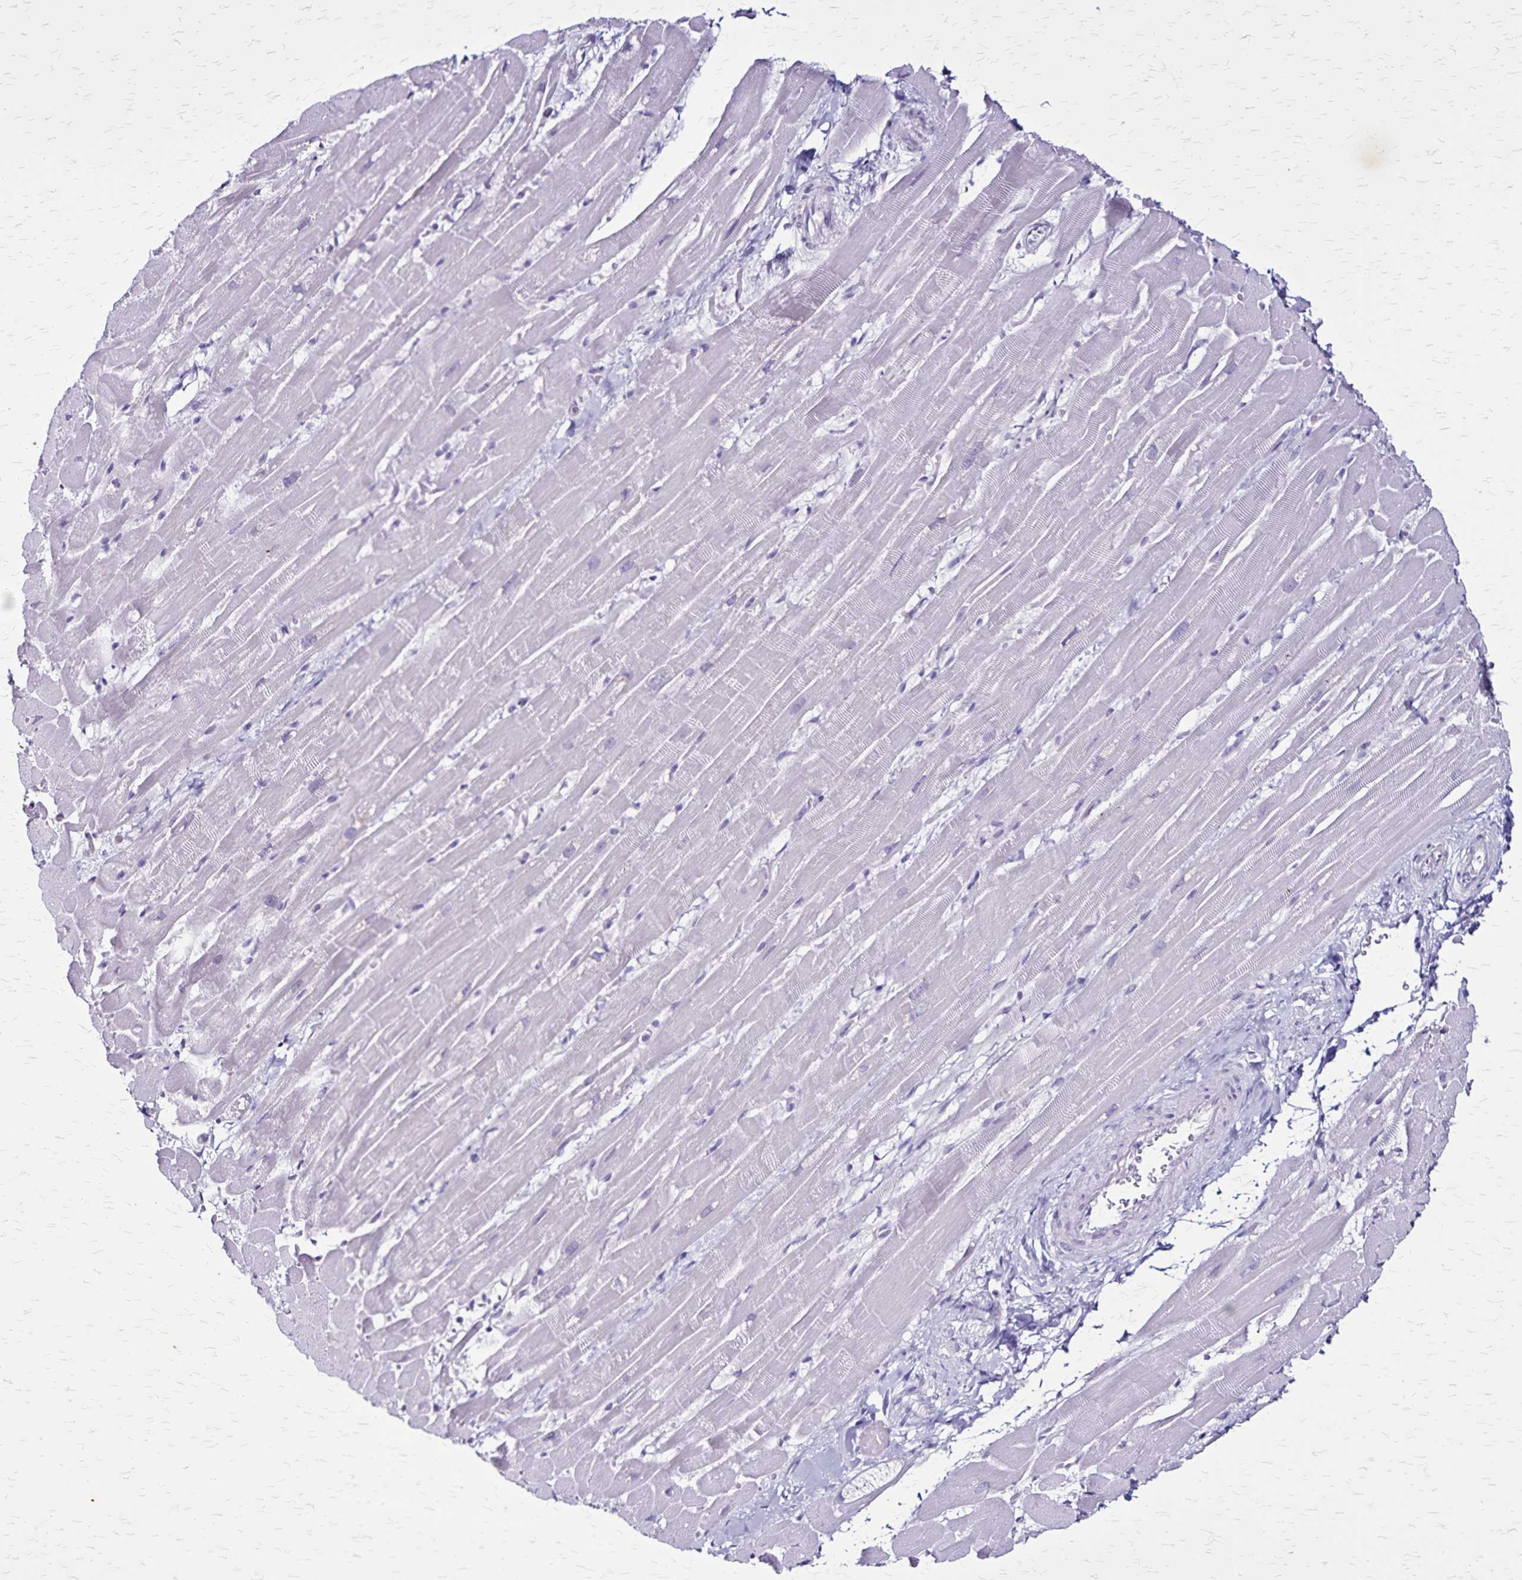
{"staining": {"intensity": "negative", "quantity": "none", "location": "none"}, "tissue": "heart muscle", "cell_type": "Cardiomyocytes", "image_type": "normal", "snomed": [{"axis": "morphology", "description": "Normal tissue, NOS"}, {"axis": "topography", "description": "Heart"}], "caption": "Immunohistochemistry micrograph of unremarkable heart muscle stained for a protein (brown), which displays no staining in cardiomyocytes. (DAB immunohistochemistry, high magnification).", "gene": "KRT2", "patient": {"sex": "male", "age": 37}}